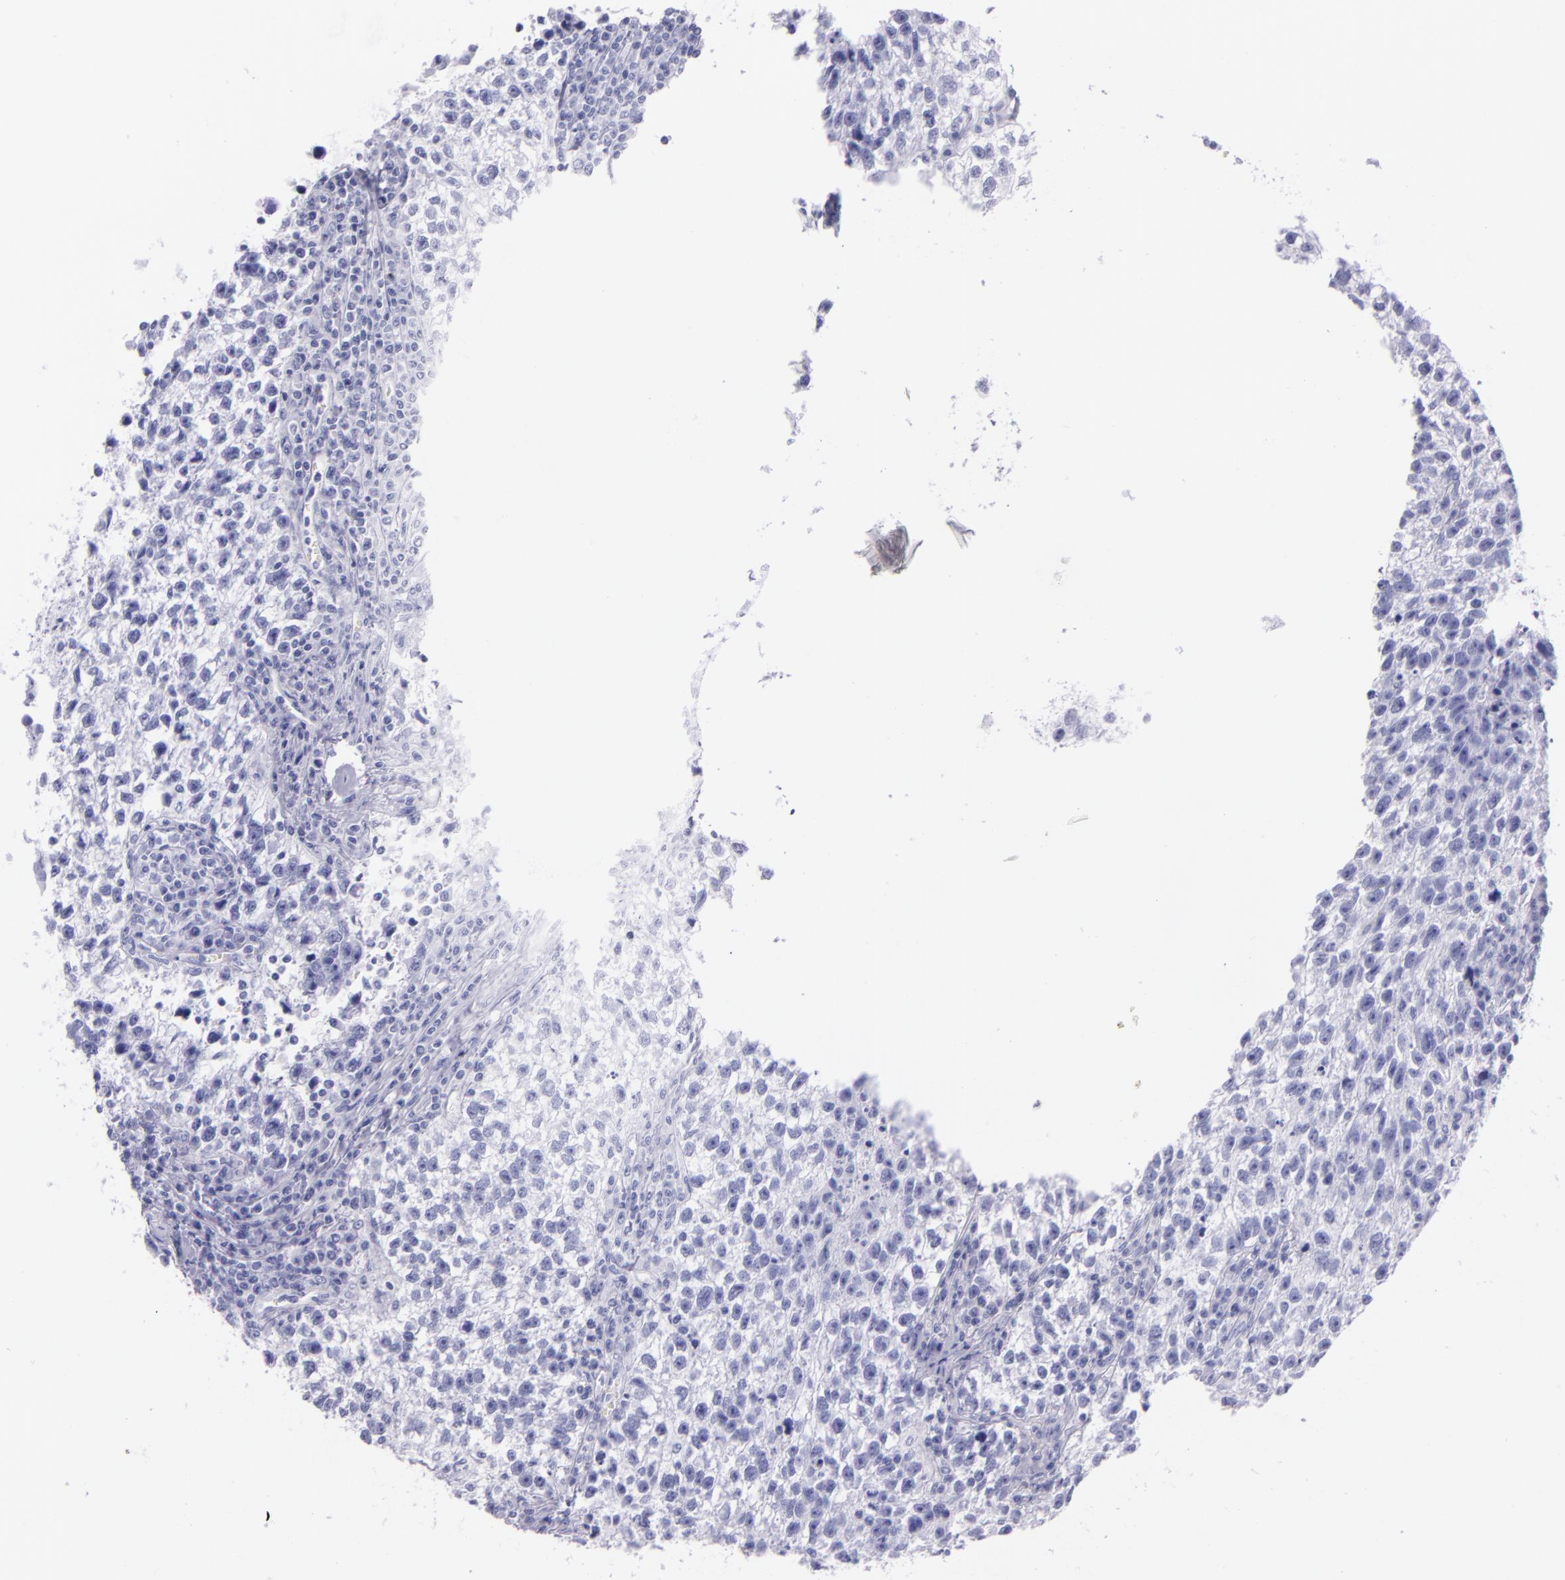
{"staining": {"intensity": "negative", "quantity": "none", "location": "none"}, "tissue": "testis cancer", "cell_type": "Tumor cells", "image_type": "cancer", "snomed": [{"axis": "morphology", "description": "Seminoma, NOS"}, {"axis": "topography", "description": "Testis"}], "caption": "A photomicrograph of testis cancer stained for a protein shows no brown staining in tumor cells. The staining is performed using DAB (3,3'-diaminobenzidine) brown chromogen with nuclei counter-stained in using hematoxylin.", "gene": "SFTPA2", "patient": {"sex": "male", "age": 38}}